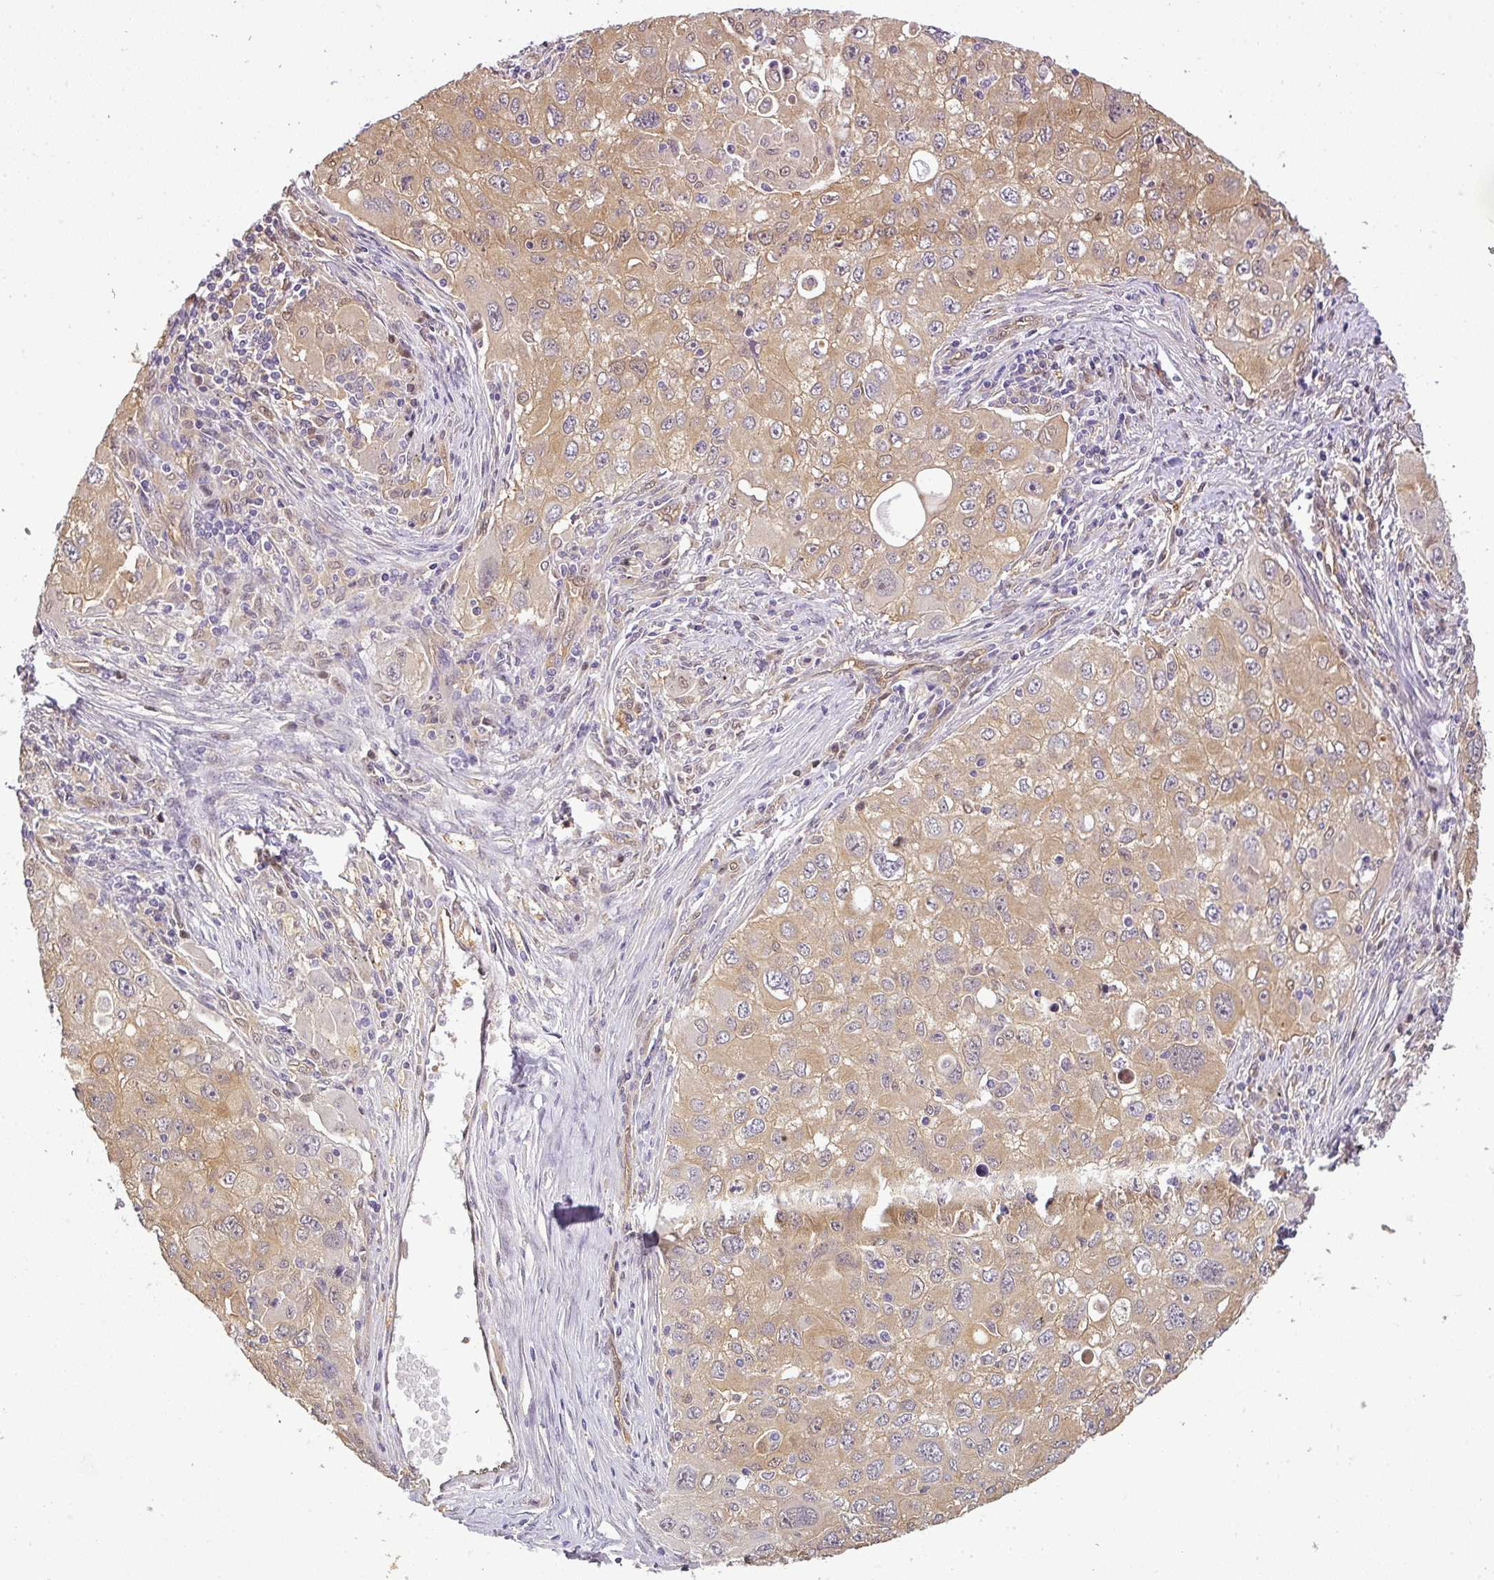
{"staining": {"intensity": "weak", "quantity": ">75%", "location": "cytoplasmic/membranous"}, "tissue": "lung cancer", "cell_type": "Tumor cells", "image_type": "cancer", "snomed": [{"axis": "morphology", "description": "Adenocarcinoma, NOS"}, {"axis": "morphology", "description": "Adenocarcinoma, metastatic, NOS"}, {"axis": "topography", "description": "Lymph node"}, {"axis": "topography", "description": "Lung"}], "caption": "The histopathology image demonstrates a brown stain indicating the presence of a protein in the cytoplasmic/membranous of tumor cells in lung cancer (metastatic adenocarcinoma).", "gene": "ANKRD18A", "patient": {"sex": "female", "age": 42}}